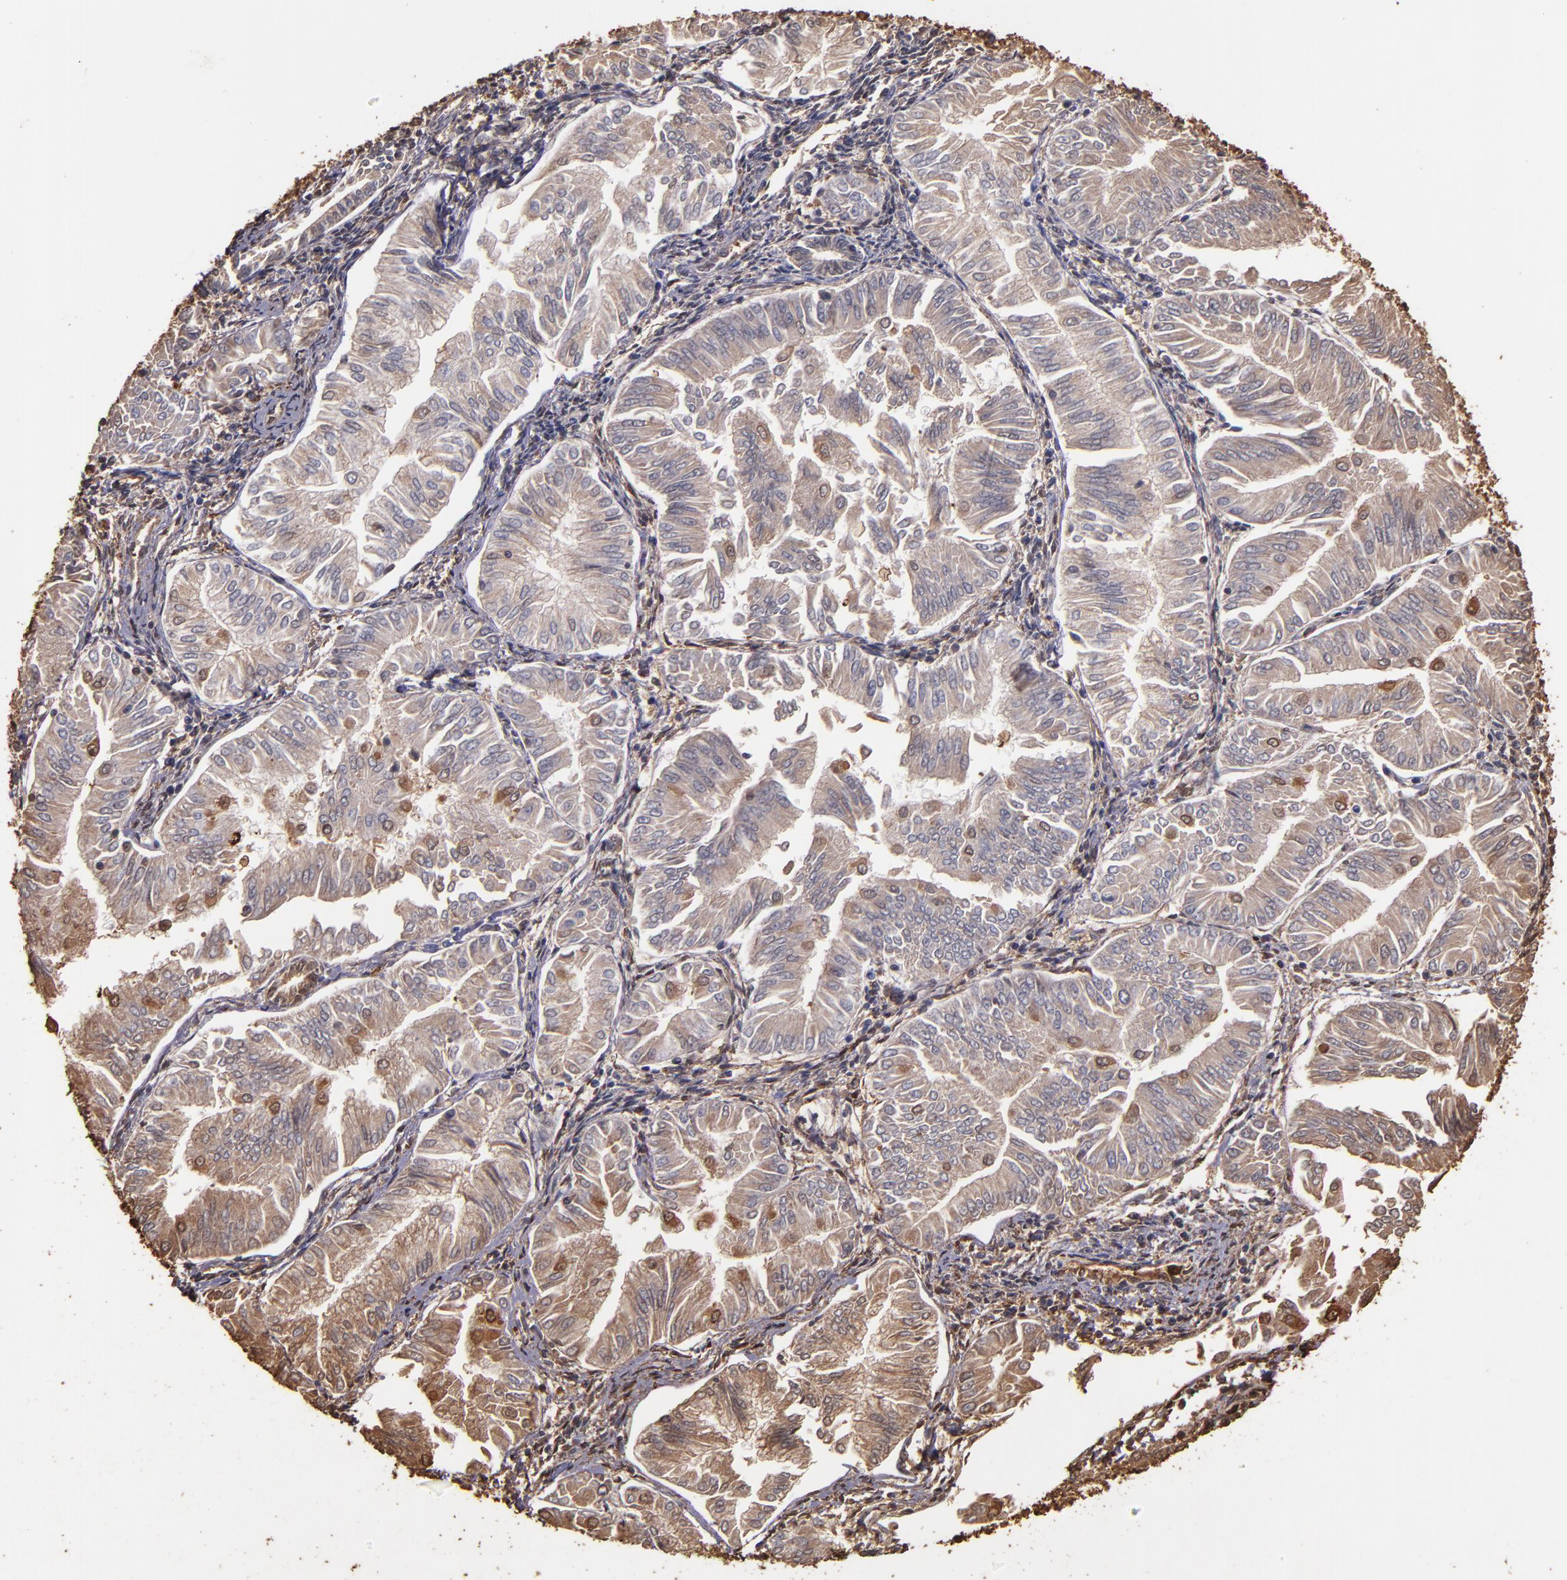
{"staining": {"intensity": "weak", "quantity": ">75%", "location": "cytoplasmic/membranous"}, "tissue": "endometrial cancer", "cell_type": "Tumor cells", "image_type": "cancer", "snomed": [{"axis": "morphology", "description": "Adenocarcinoma, NOS"}, {"axis": "topography", "description": "Endometrium"}], "caption": "DAB immunohistochemical staining of endometrial cancer shows weak cytoplasmic/membranous protein expression in approximately >75% of tumor cells.", "gene": "S100A6", "patient": {"sex": "female", "age": 53}}